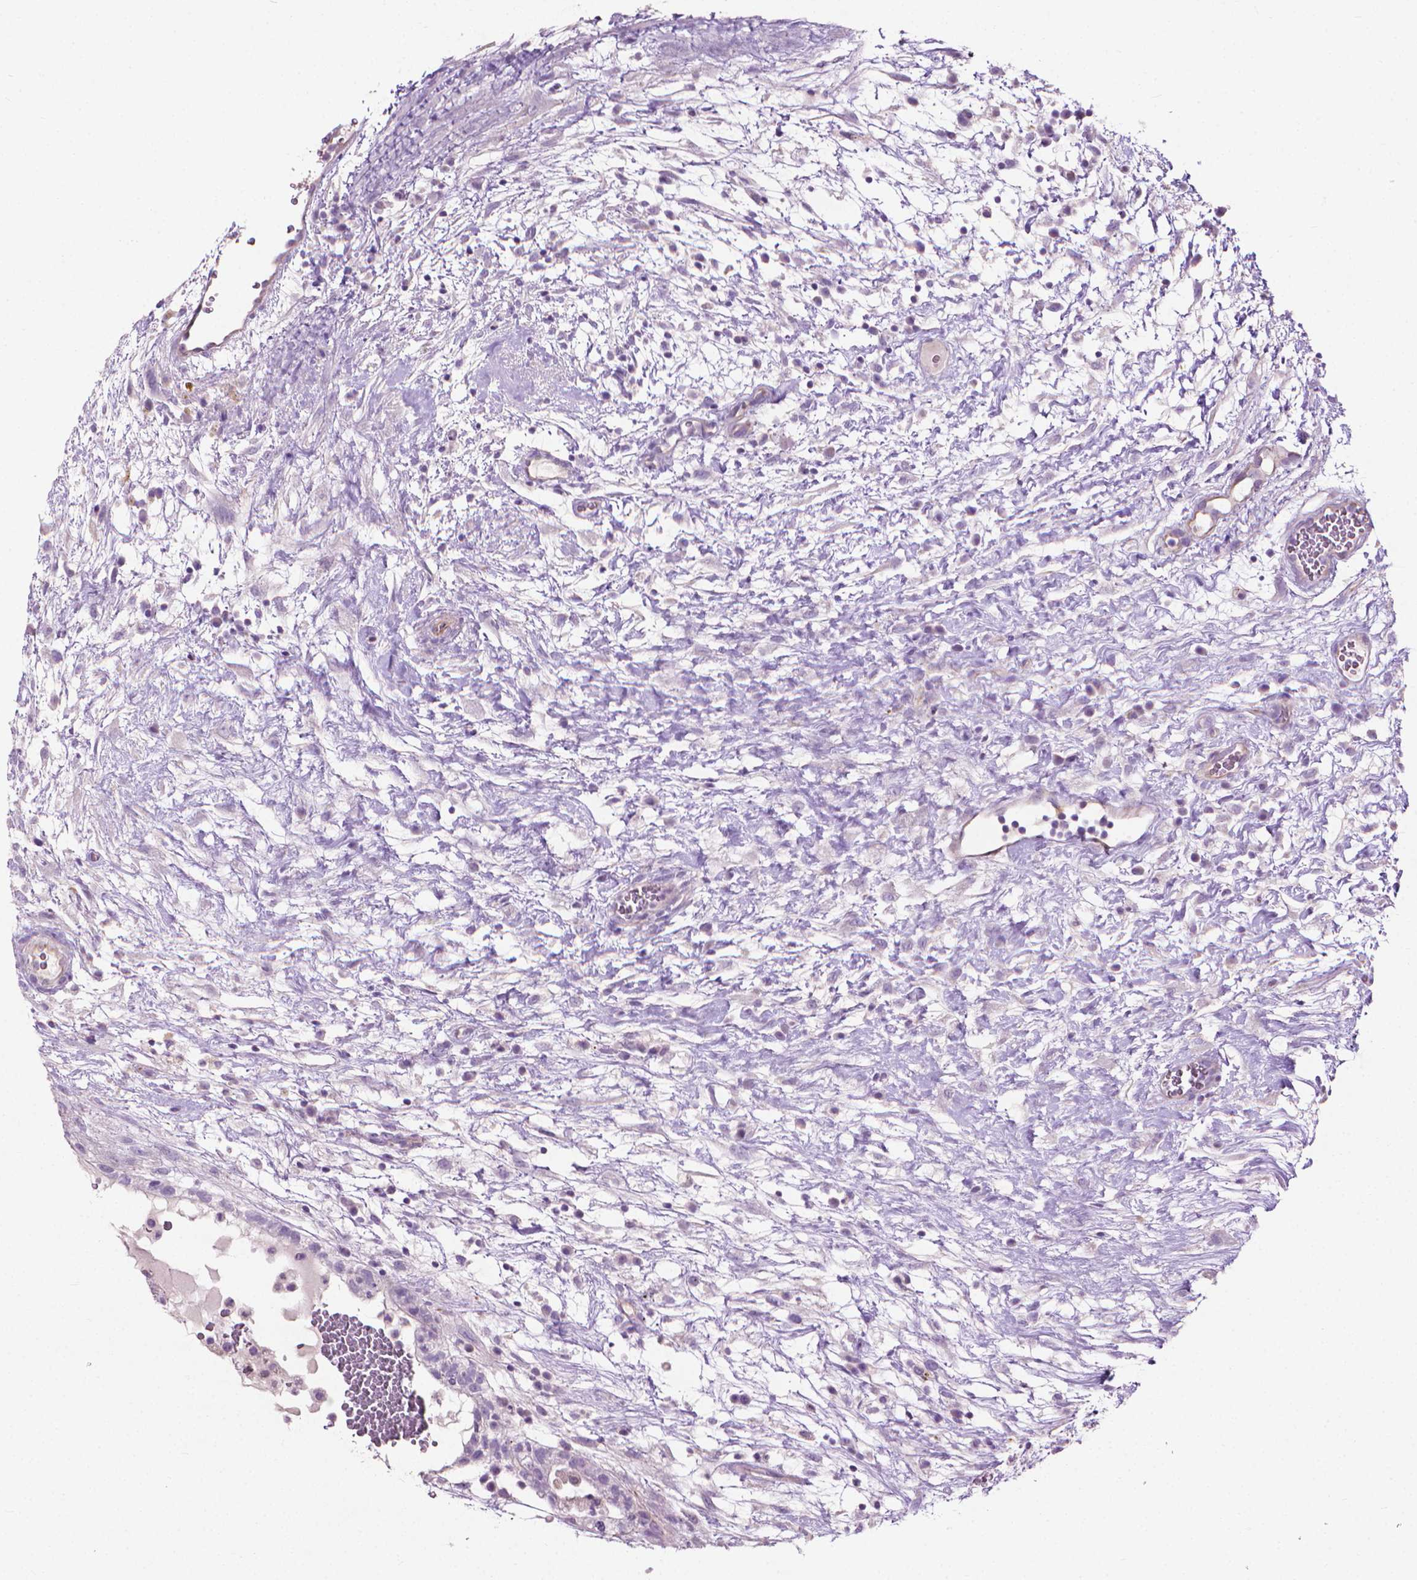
{"staining": {"intensity": "negative", "quantity": "none", "location": "none"}, "tissue": "testis cancer", "cell_type": "Tumor cells", "image_type": "cancer", "snomed": [{"axis": "morphology", "description": "Normal tissue, NOS"}, {"axis": "morphology", "description": "Carcinoma, Embryonal, NOS"}, {"axis": "topography", "description": "Testis"}], "caption": "DAB immunohistochemical staining of human testis cancer exhibits no significant expression in tumor cells. (Brightfield microscopy of DAB IHC at high magnification).", "gene": "KRT73", "patient": {"sex": "male", "age": 32}}